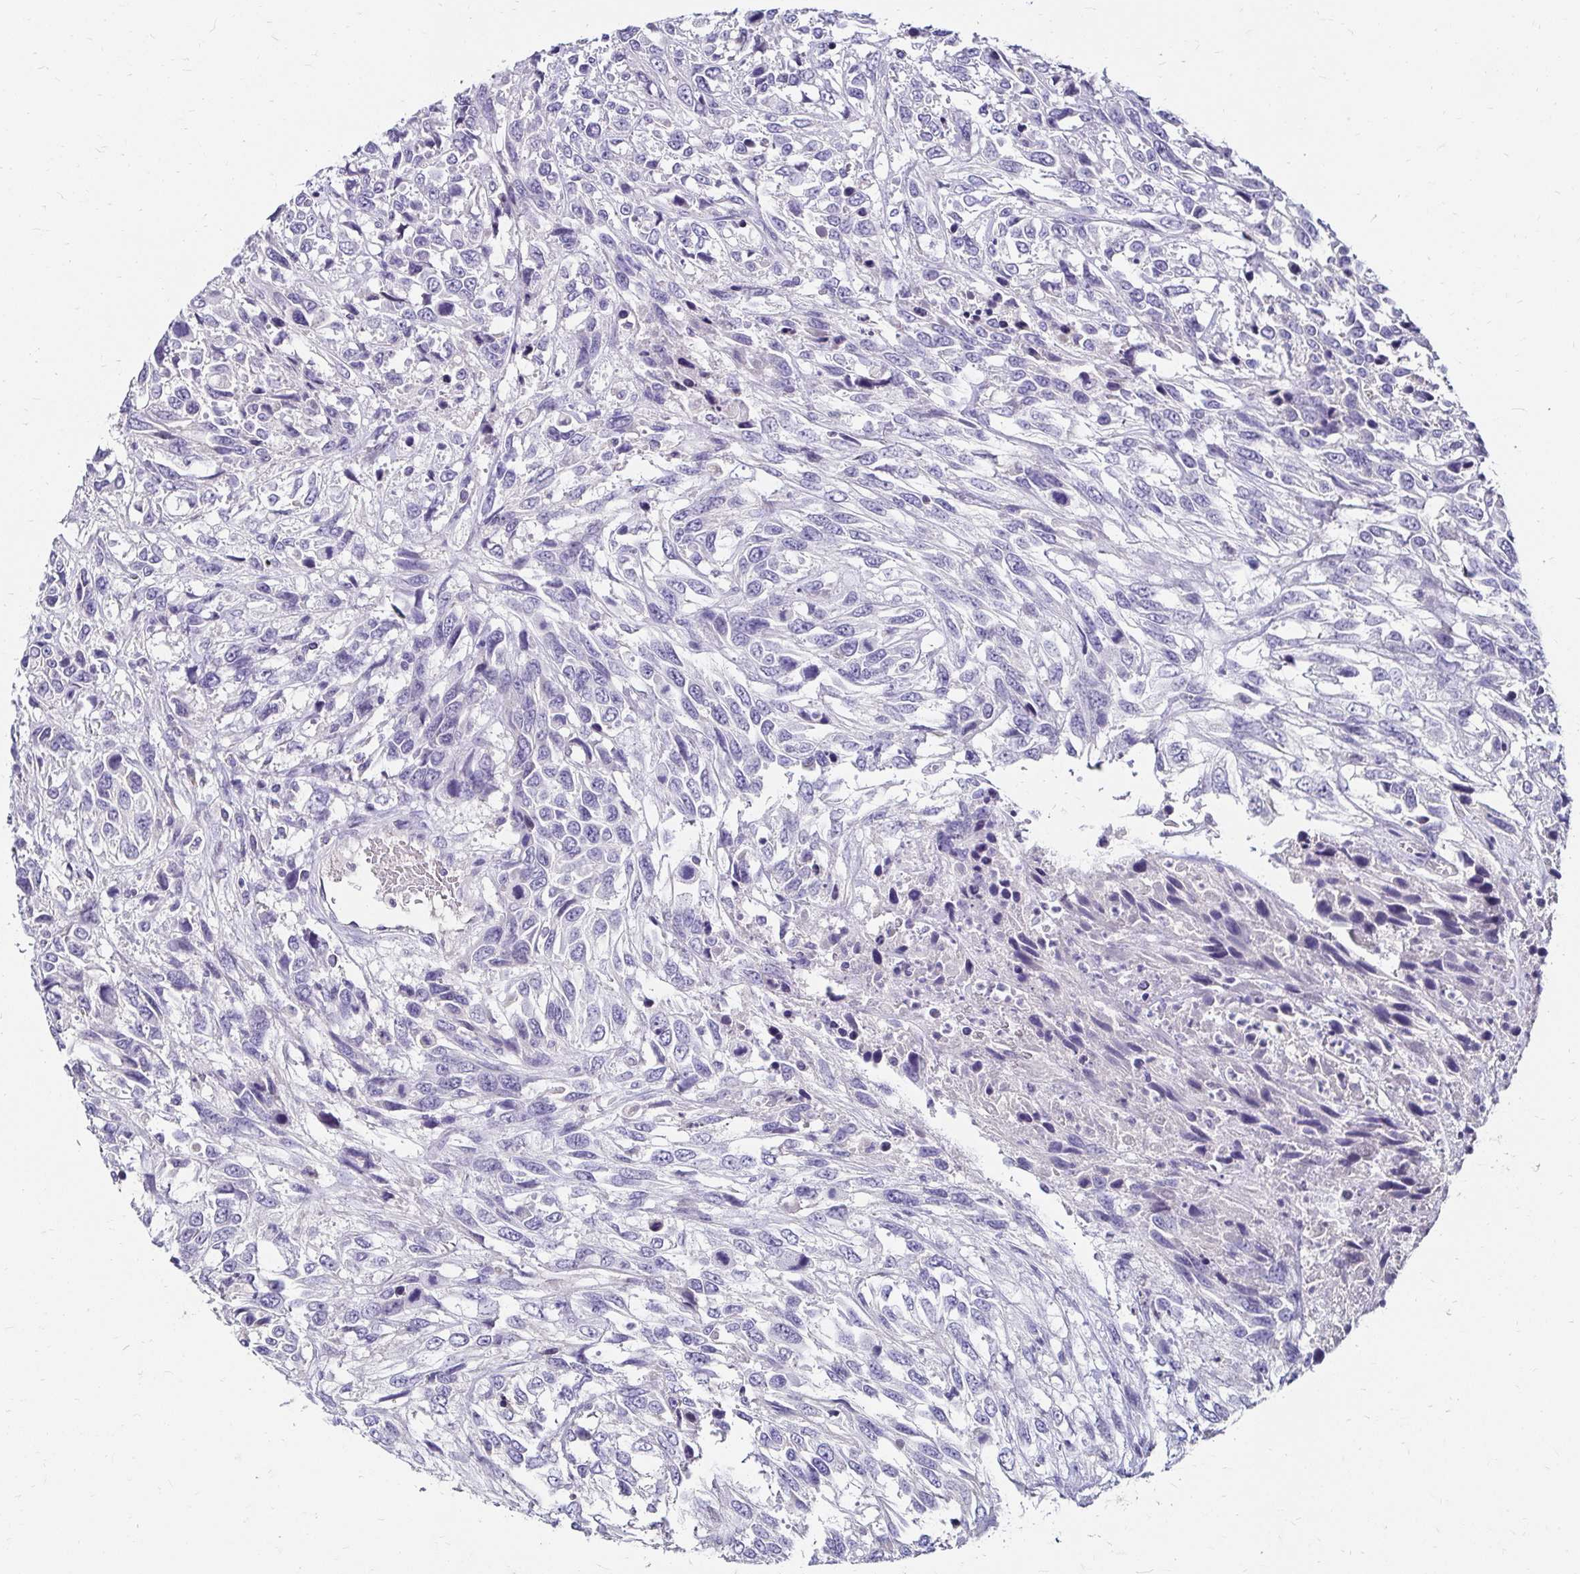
{"staining": {"intensity": "negative", "quantity": "none", "location": "none"}, "tissue": "urothelial cancer", "cell_type": "Tumor cells", "image_type": "cancer", "snomed": [{"axis": "morphology", "description": "Urothelial carcinoma, High grade"}, {"axis": "topography", "description": "Urinary bladder"}], "caption": "An immunohistochemistry (IHC) photomicrograph of urothelial cancer is shown. There is no staining in tumor cells of urothelial cancer.", "gene": "SCG3", "patient": {"sex": "female", "age": 70}}